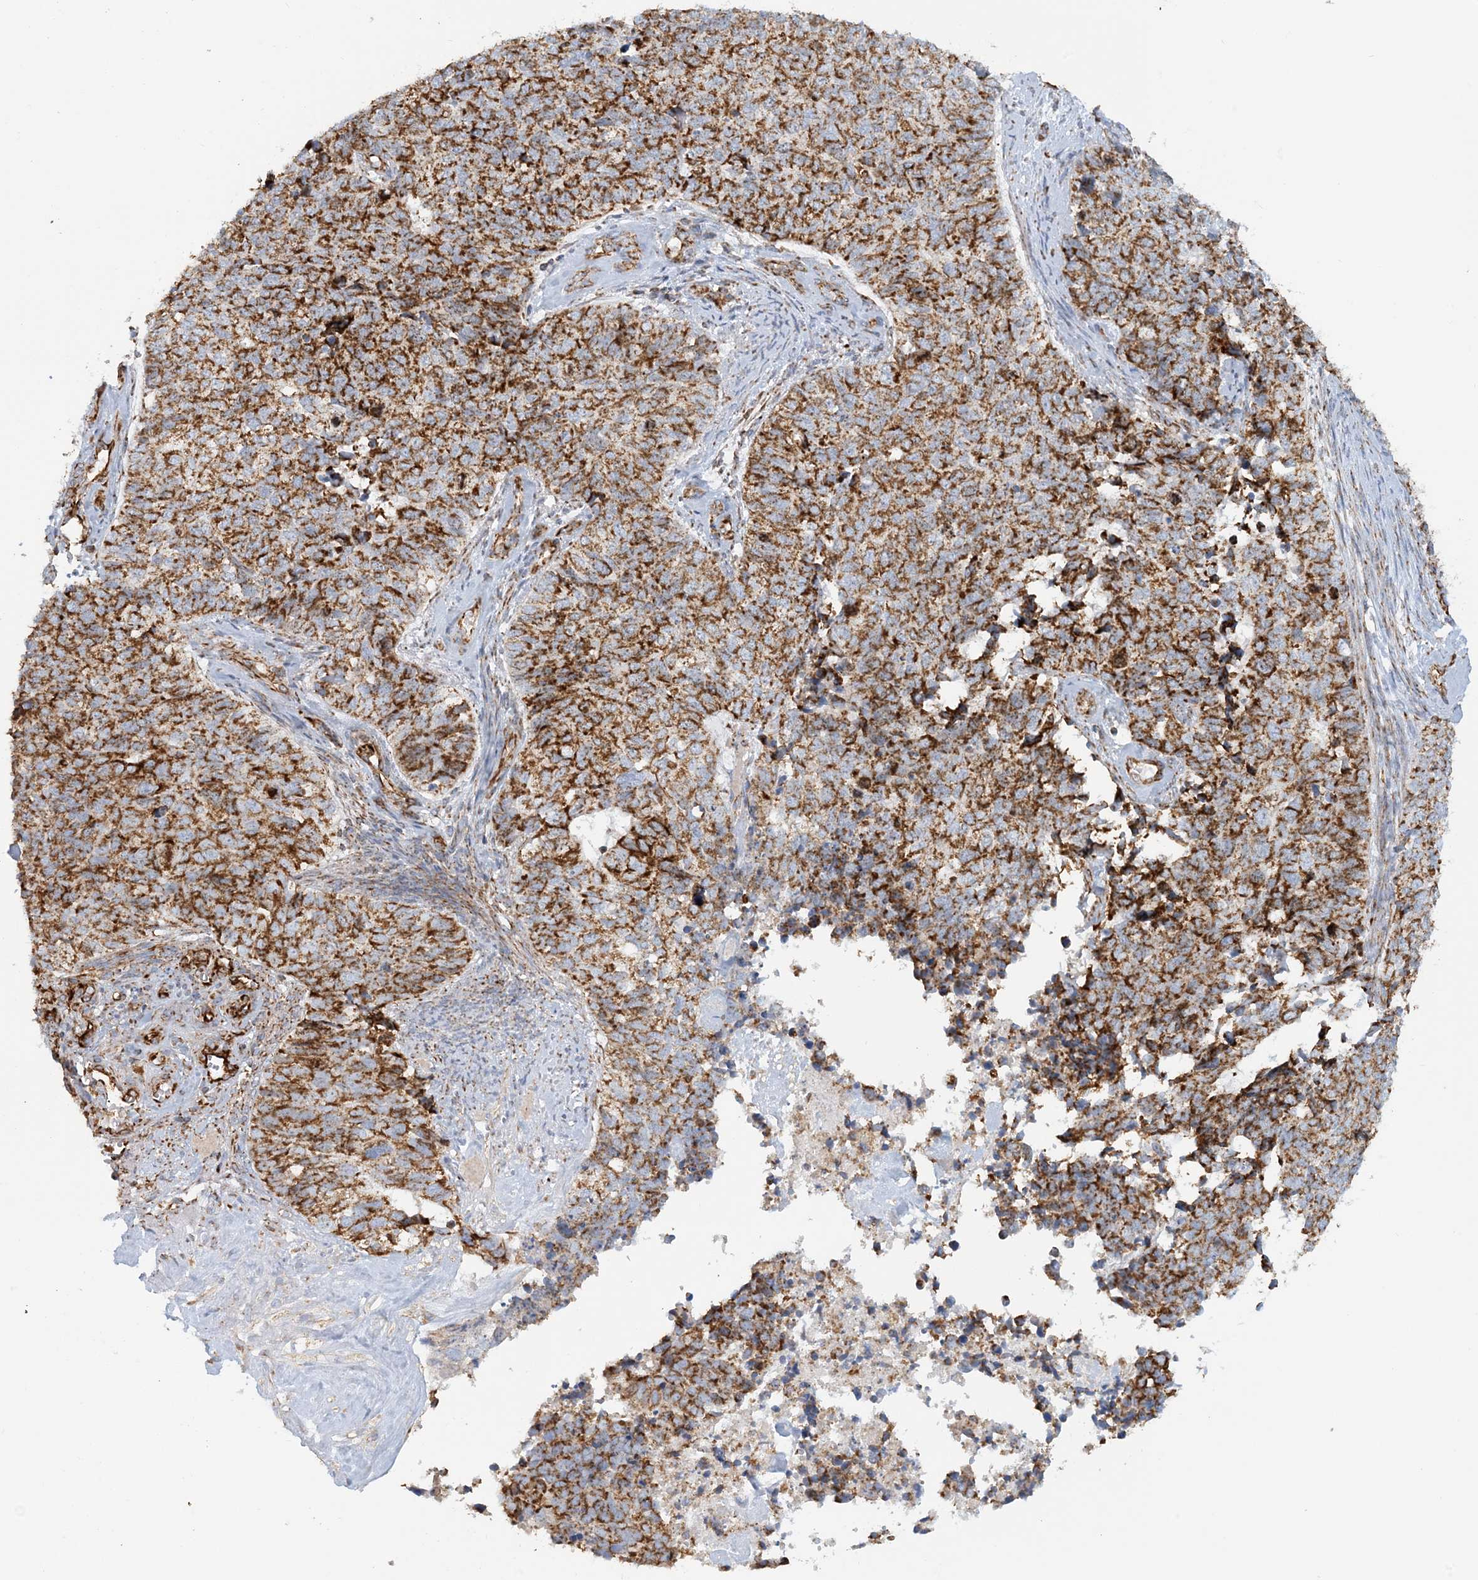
{"staining": {"intensity": "strong", "quantity": ">75%", "location": "cytoplasmic/membranous"}, "tissue": "cervical cancer", "cell_type": "Tumor cells", "image_type": "cancer", "snomed": [{"axis": "morphology", "description": "Squamous cell carcinoma, NOS"}, {"axis": "topography", "description": "Cervix"}], "caption": "Squamous cell carcinoma (cervical) stained for a protein (brown) exhibits strong cytoplasmic/membranous positive staining in approximately >75% of tumor cells.", "gene": "COA3", "patient": {"sex": "female", "age": 63}}